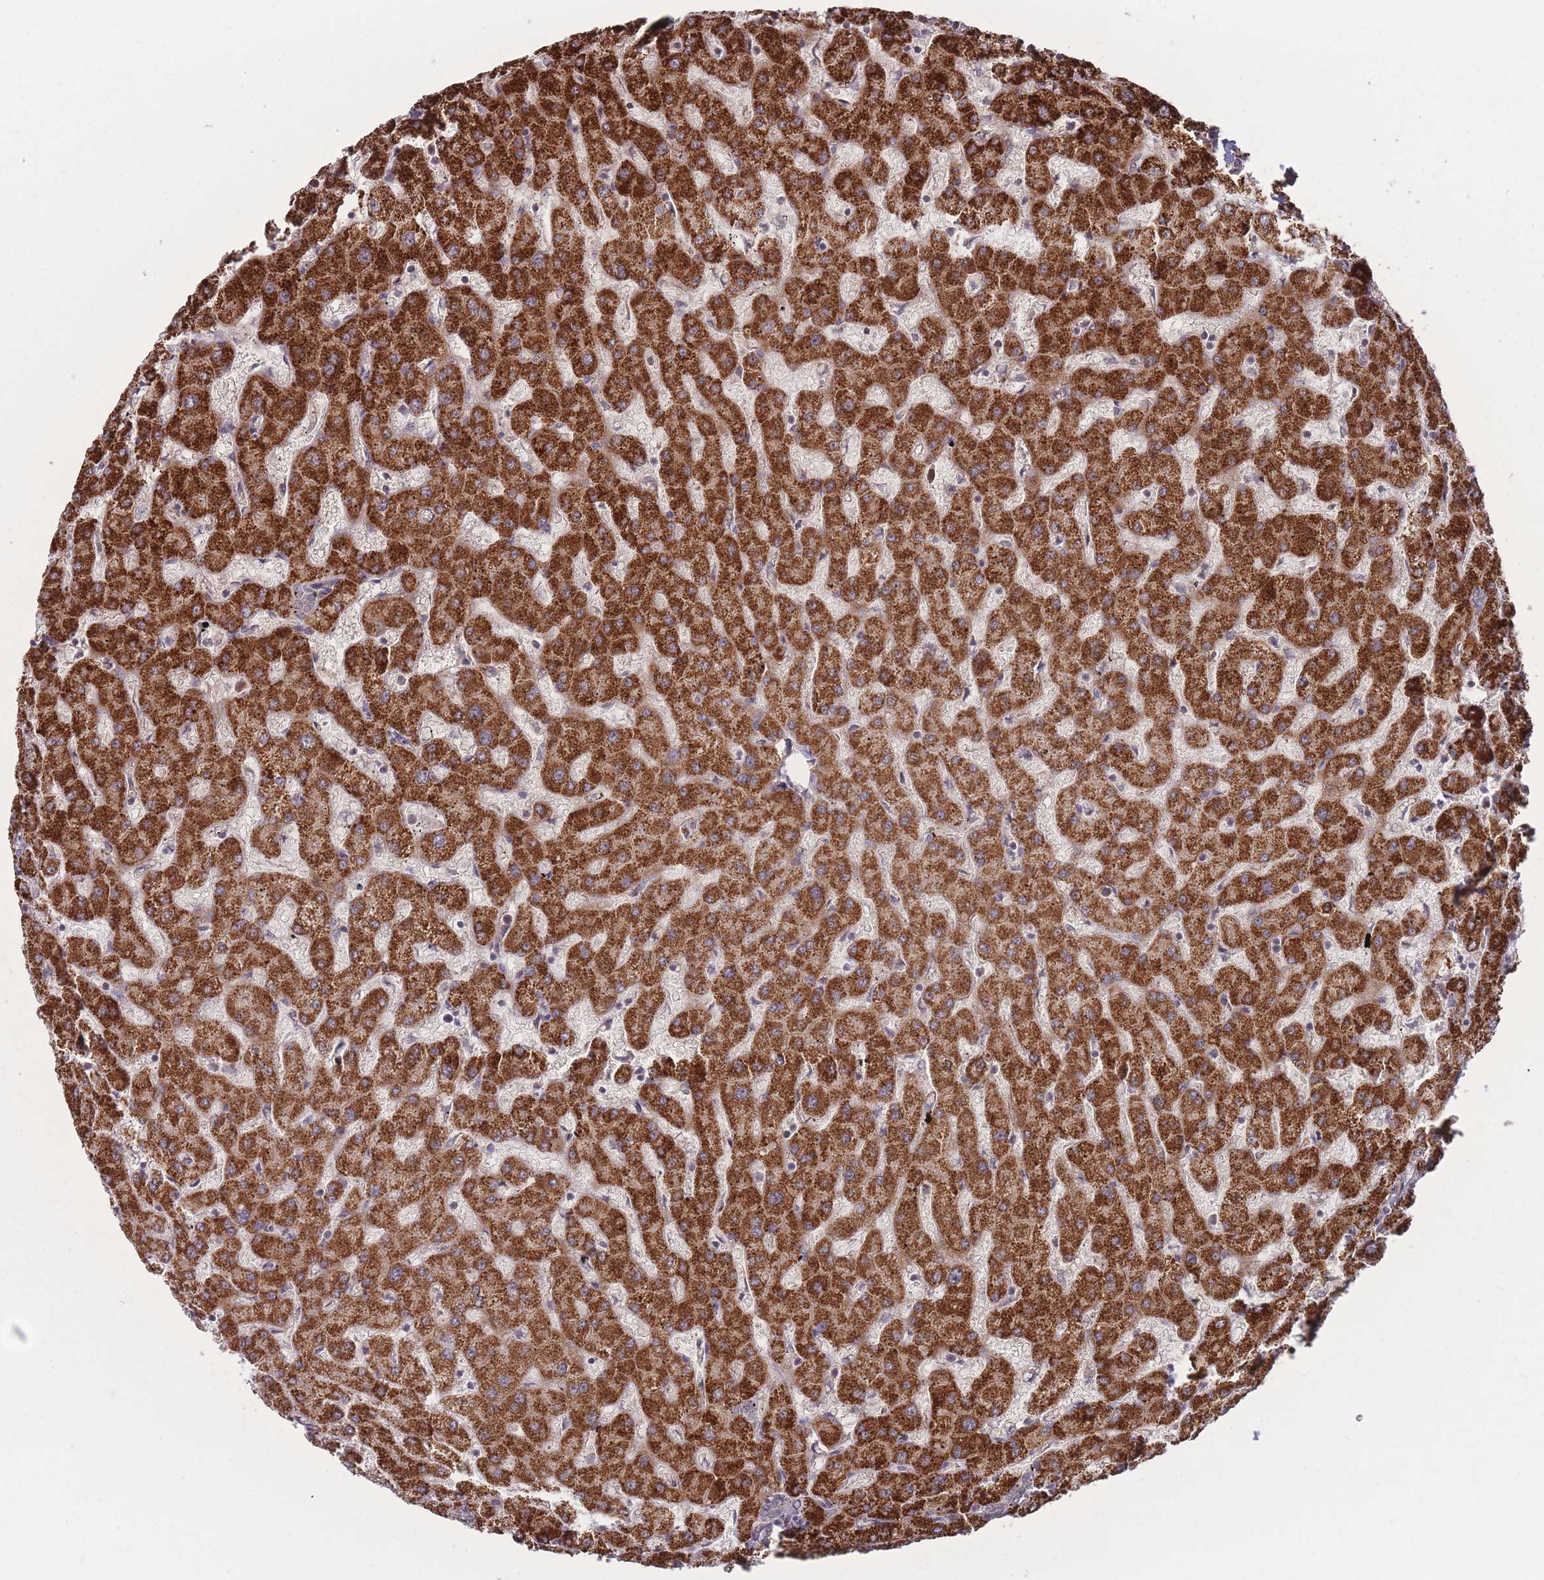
{"staining": {"intensity": "weak", "quantity": "<25%", "location": "nuclear"}, "tissue": "liver", "cell_type": "Cholangiocytes", "image_type": "normal", "snomed": [{"axis": "morphology", "description": "Normal tissue, NOS"}, {"axis": "topography", "description": "Liver"}], "caption": "High magnification brightfield microscopy of unremarkable liver stained with DAB (brown) and counterstained with hematoxylin (blue): cholangiocytes show no significant positivity. Nuclei are stained in blue.", "gene": "RPS18", "patient": {"sex": "female", "age": 63}}